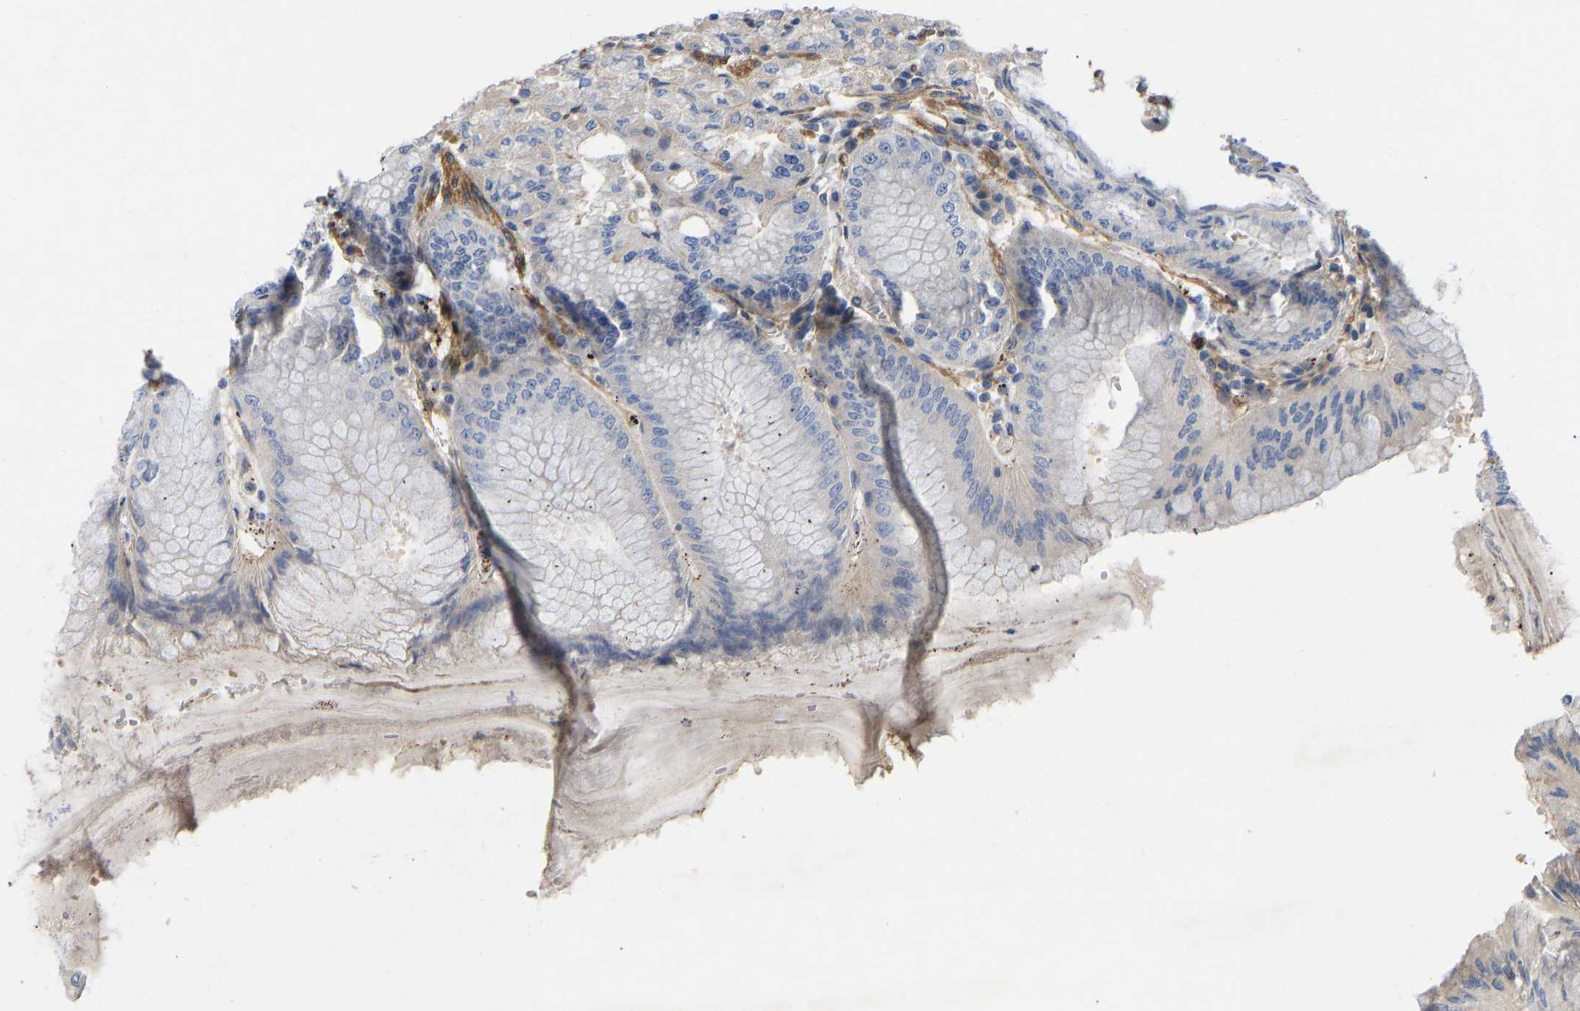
{"staining": {"intensity": "weak", "quantity": "<25%", "location": "cytoplasmic/membranous"}, "tissue": "stomach", "cell_type": "Glandular cells", "image_type": "normal", "snomed": [{"axis": "morphology", "description": "Normal tissue, NOS"}, {"axis": "topography", "description": "Stomach, lower"}], "caption": "This photomicrograph is of benign stomach stained with immunohistochemistry (IHC) to label a protein in brown with the nuclei are counter-stained blue. There is no expression in glandular cells.", "gene": "ELMO2", "patient": {"sex": "male", "age": 71}}